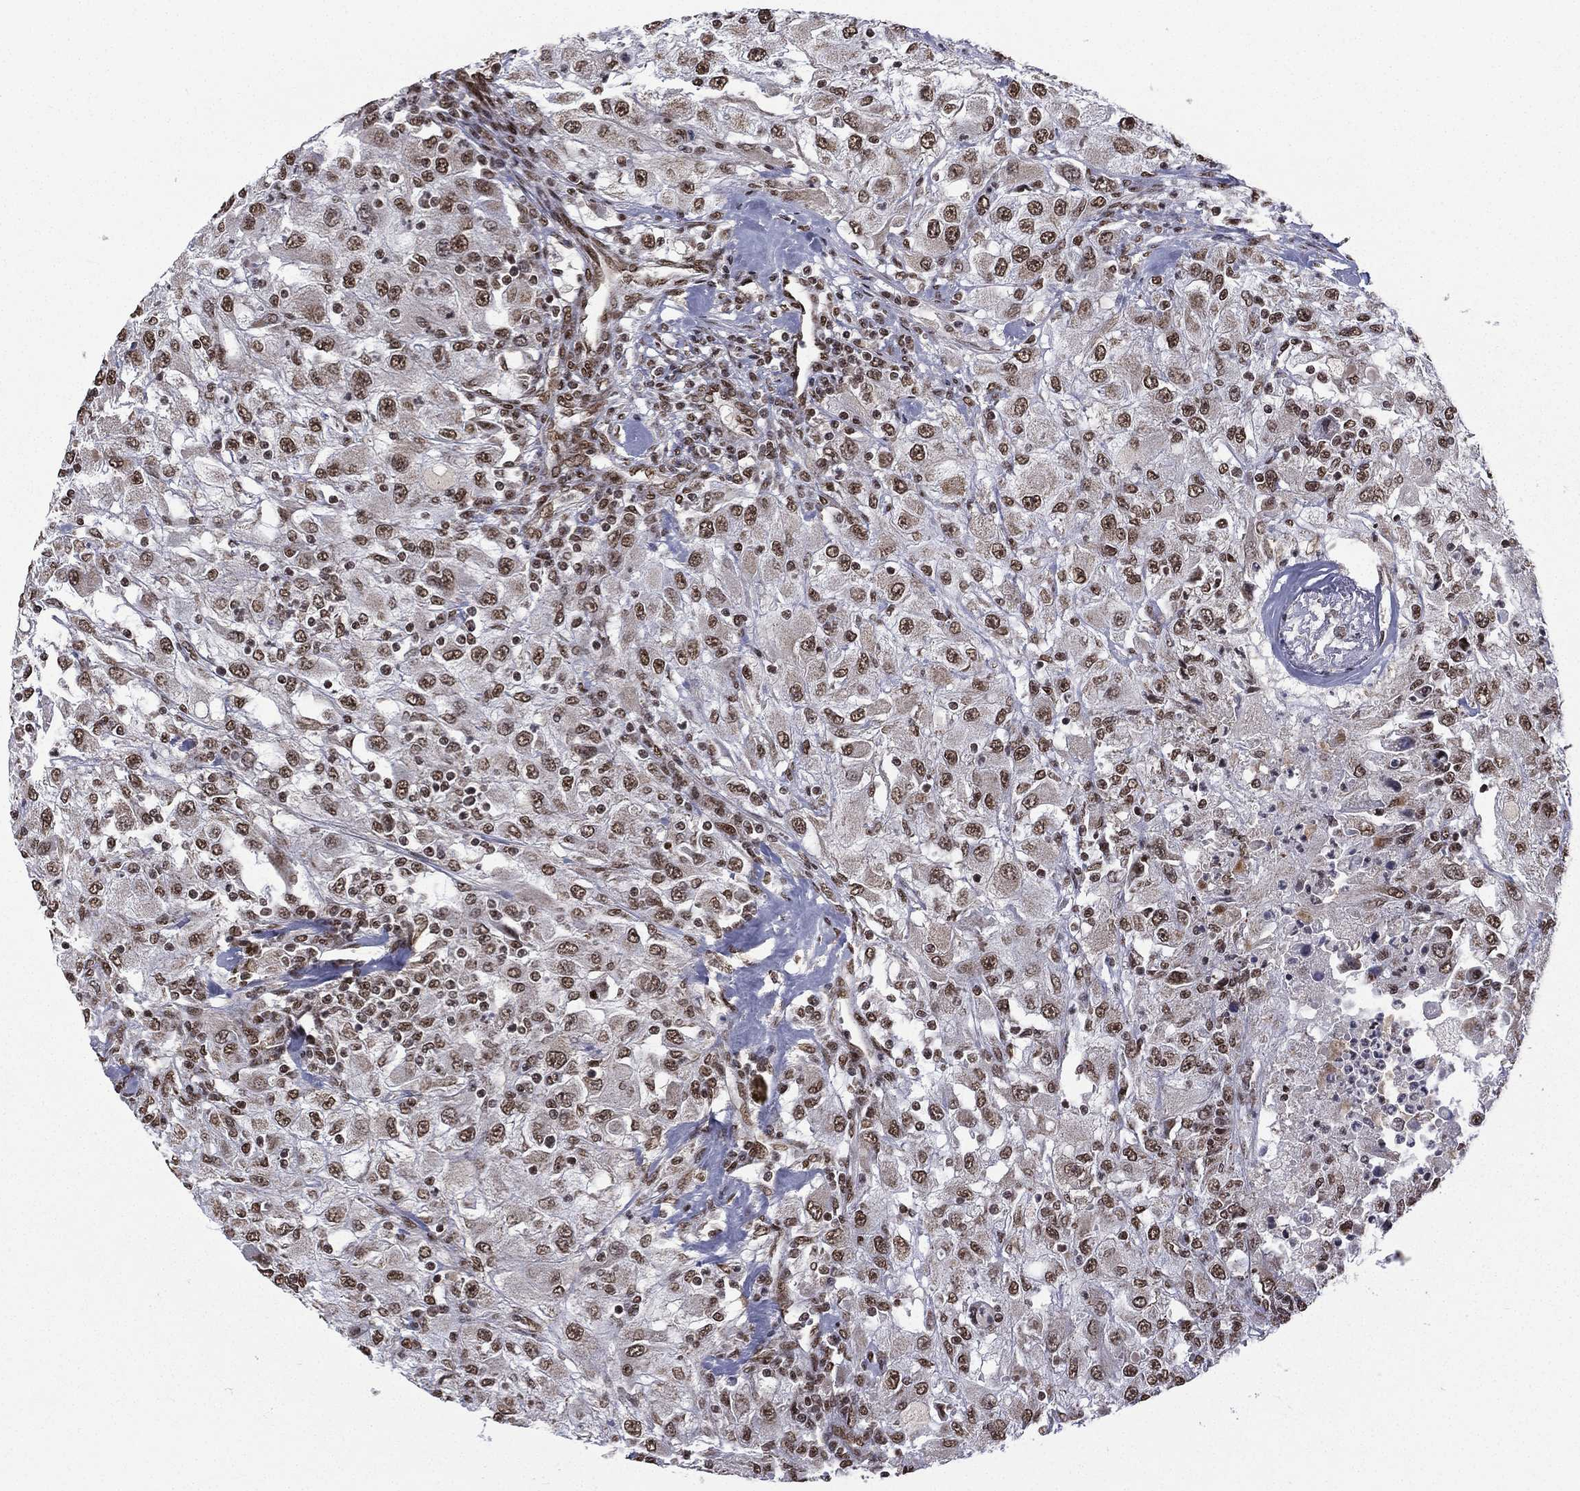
{"staining": {"intensity": "moderate", "quantity": ">75%", "location": "nuclear"}, "tissue": "renal cancer", "cell_type": "Tumor cells", "image_type": "cancer", "snomed": [{"axis": "morphology", "description": "Adenocarcinoma, NOS"}, {"axis": "topography", "description": "Kidney"}], "caption": "IHC of renal cancer shows medium levels of moderate nuclear expression in about >75% of tumor cells. (DAB = brown stain, brightfield microscopy at high magnification).", "gene": "C5orf24", "patient": {"sex": "female", "age": 67}}